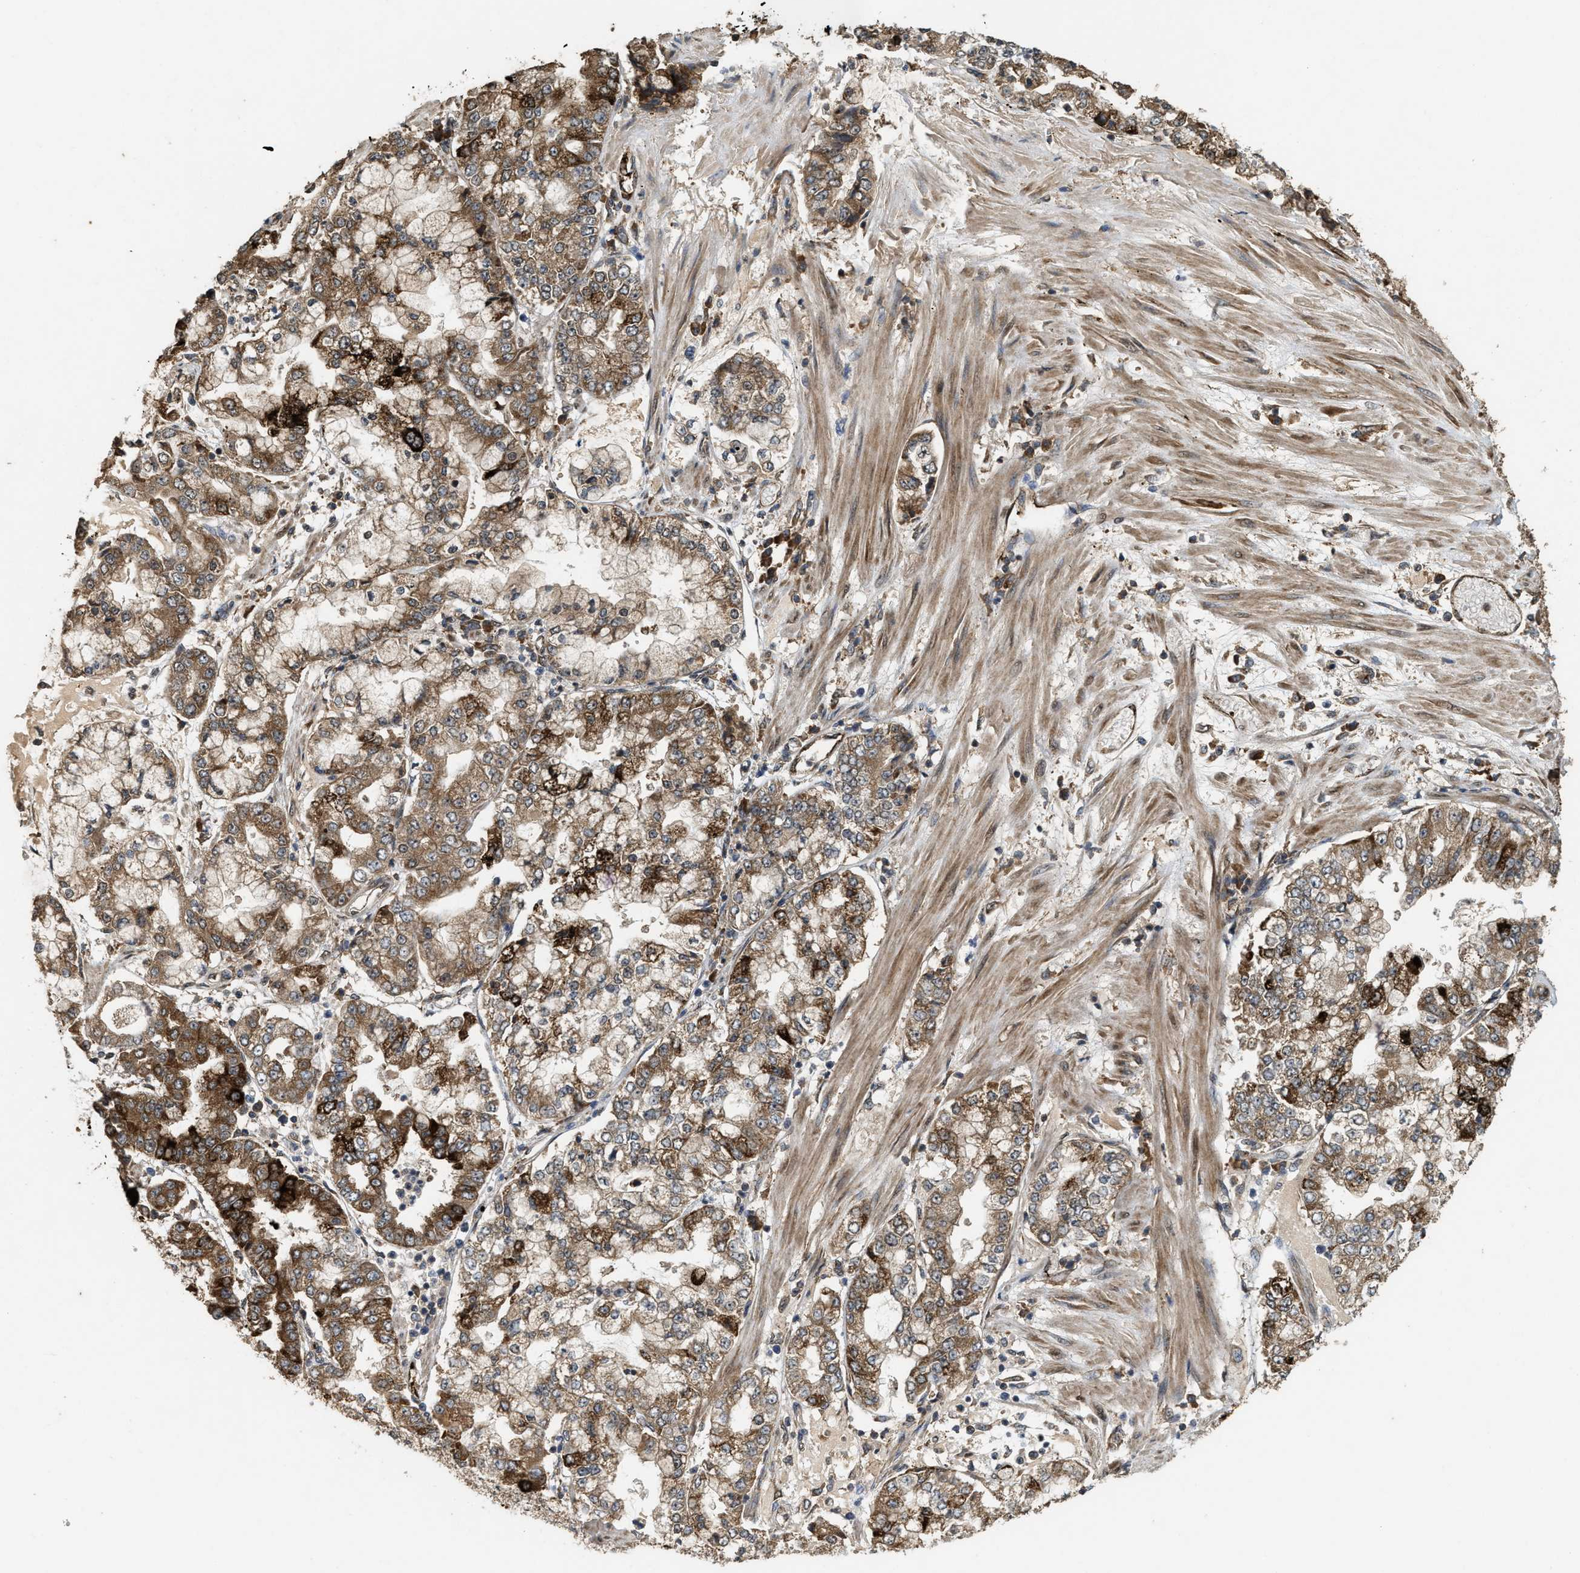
{"staining": {"intensity": "strong", "quantity": ">75%", "location": "cytoplasmic/membranous"}, "tissue": "stomach cancer", "cell_type": "Tumor cells", "image_type": "cancer", "snomed": [{"axis": "morphology", "description": "Adenocarcinoma, NOS"}, {"axis": "topography", "description": "Stomach"}], "caption": "A brown stain labels strong cytoplasmic/membranous positivity of a protein in human stomach cancer (adenocarcinoma) tumor cells.", "gene": "ARHGEF5", "patient": {"sex": "male", "age": 76}}